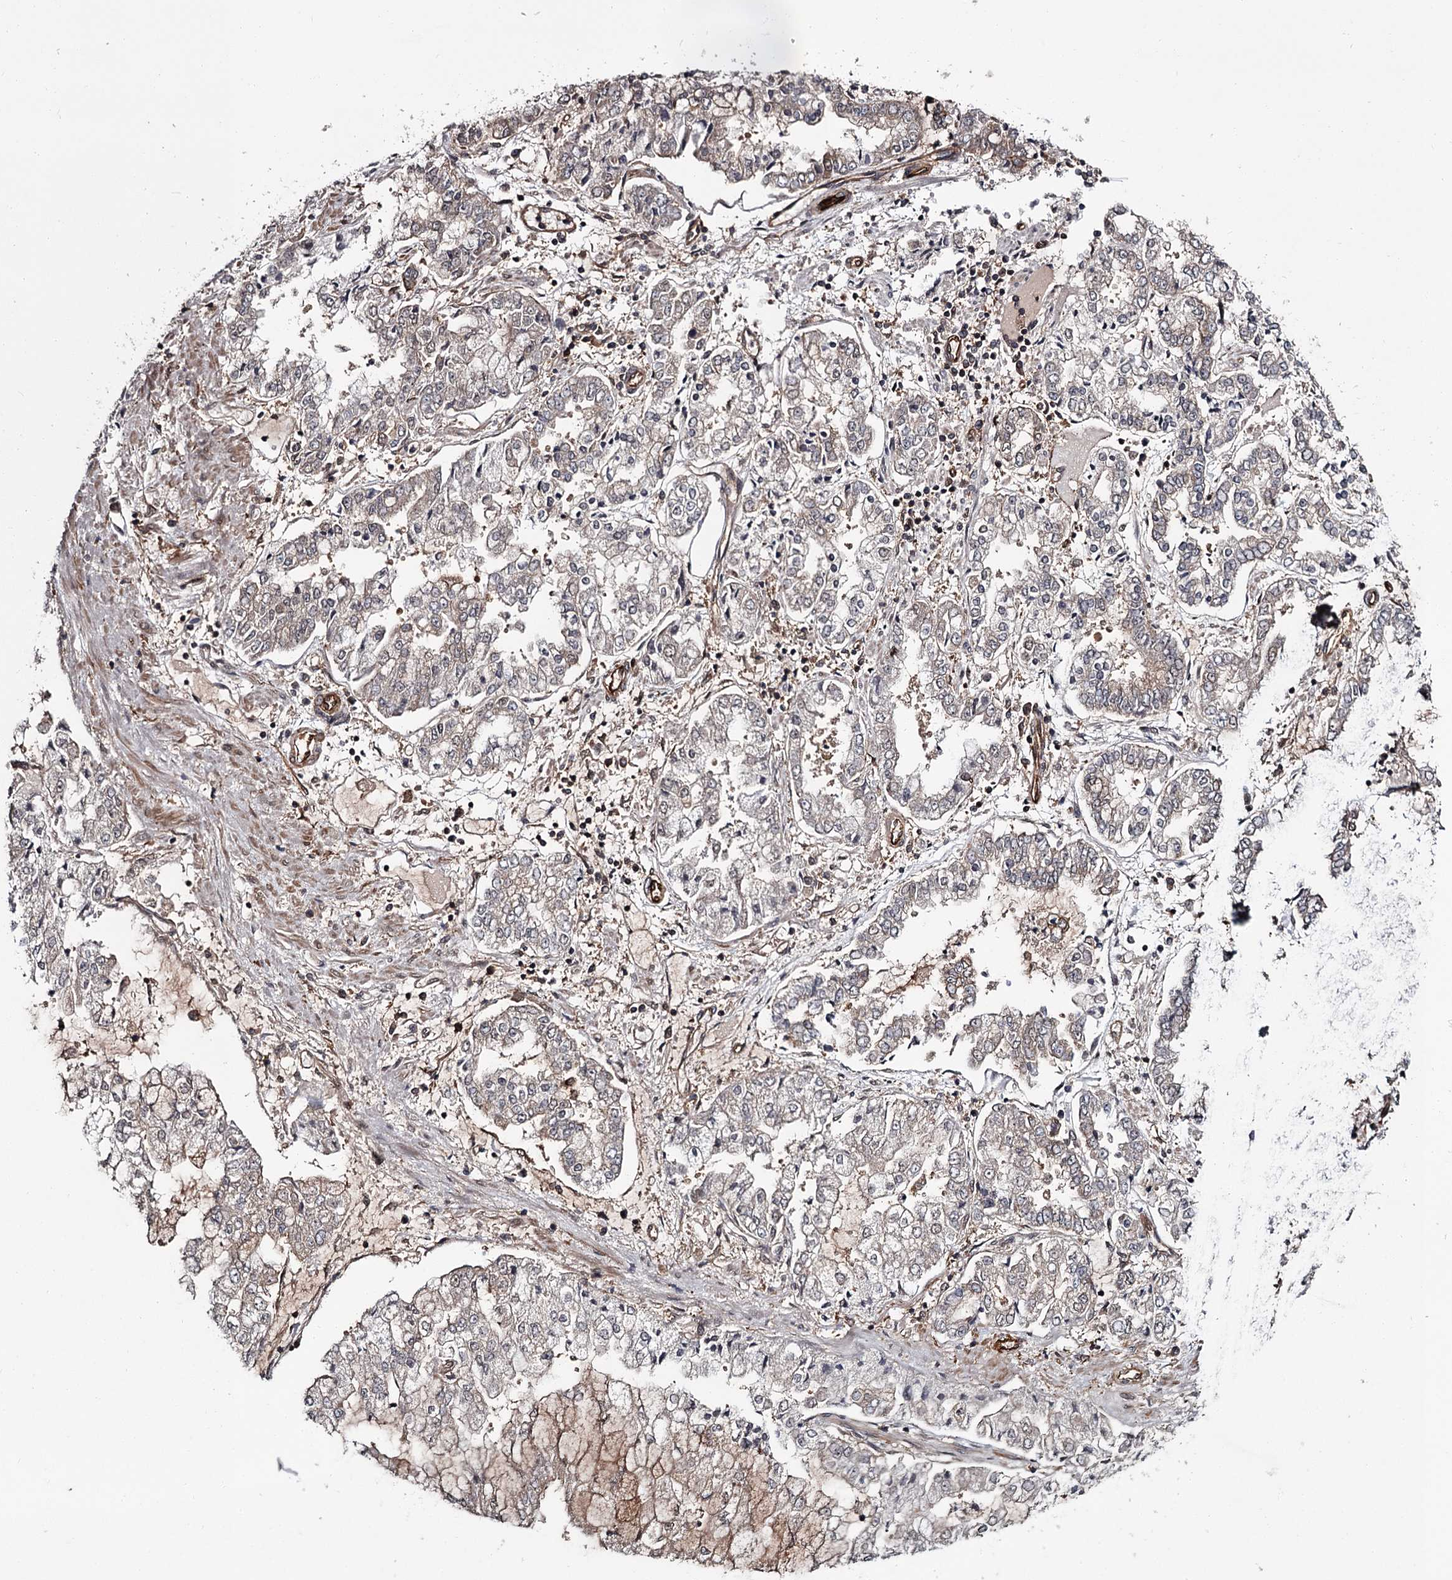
{"staining": {"intensity": "weak", "quantity": "<25%", "location": "cytoplasmic/membranous"}, "tissue": "stomach cancer", "cell_type": "Tumor cells", "image_type": "cancer", "snomed": [{"axis": "morphology", "description": "Adenocarcinoma, NOS"}, {"axis": "topography", "description": "Stomach"}], "caption": "This photomicrograph is of adenocarcinoma (stomach) stained with immunohistochemistry (IHC) to label a protein in brown with the nuclei are counter-stained blue. There is no staining in tumor cells.", "gene": "DAO", "patient": {"sex": "male", "age": 76}}